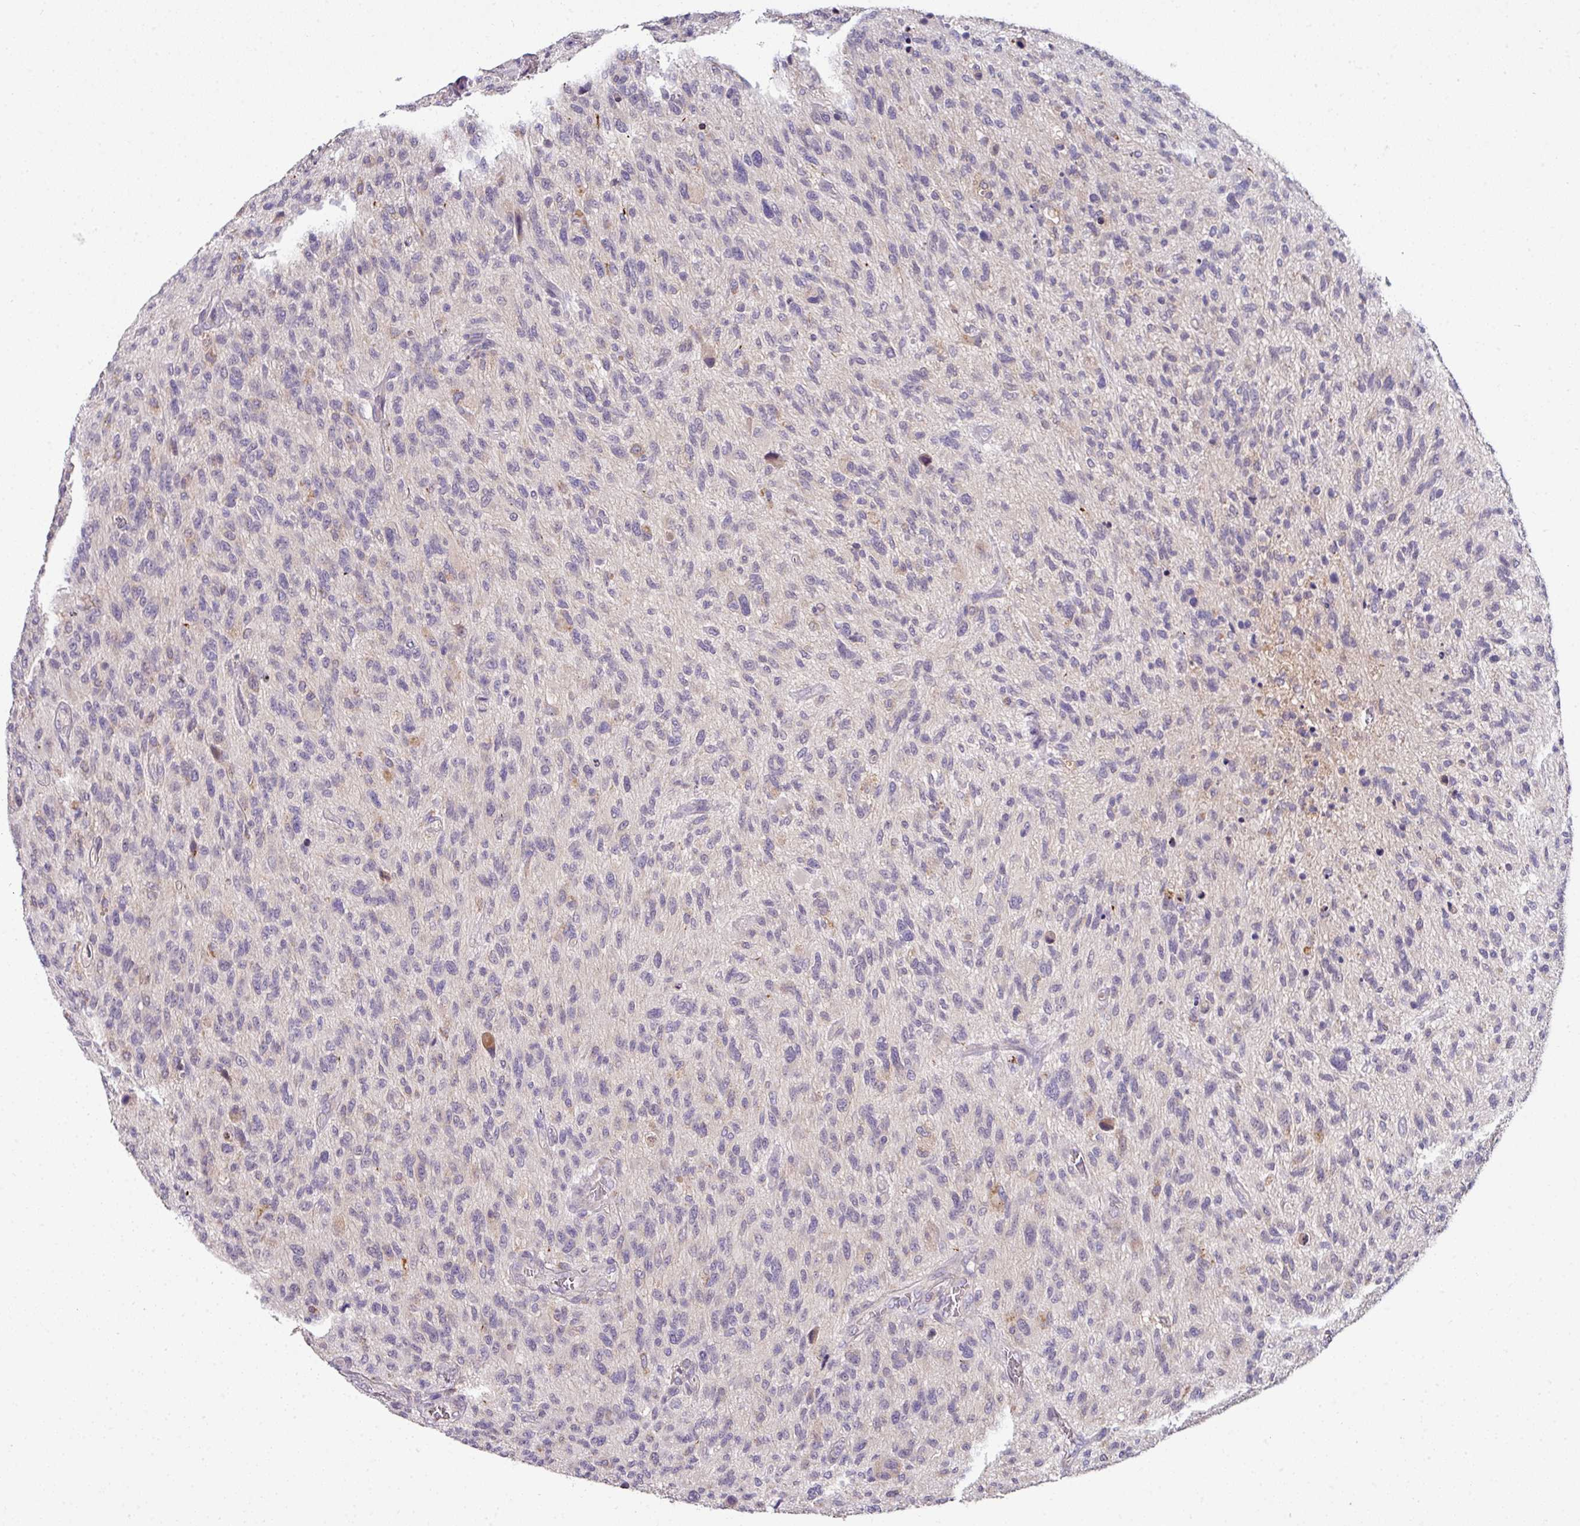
{"staining": {"intensity": "negative", "quantity": "none", "location": "none"}, "tissue": "glioma", "cell_type": "Tumor cells", "image_type": "cancer", "snomed": [{"axis": "morphology", "description": "Glioma, malignant, High grade"}, {"axis": "topography", "description": "Brain"}], "caption": "Histopathology image shows no protein expression in tumor cells of malignant glioma (high-grade) tissue.", "gene": "AEBP2", "patient": {"sex": "male", "age": 47}}